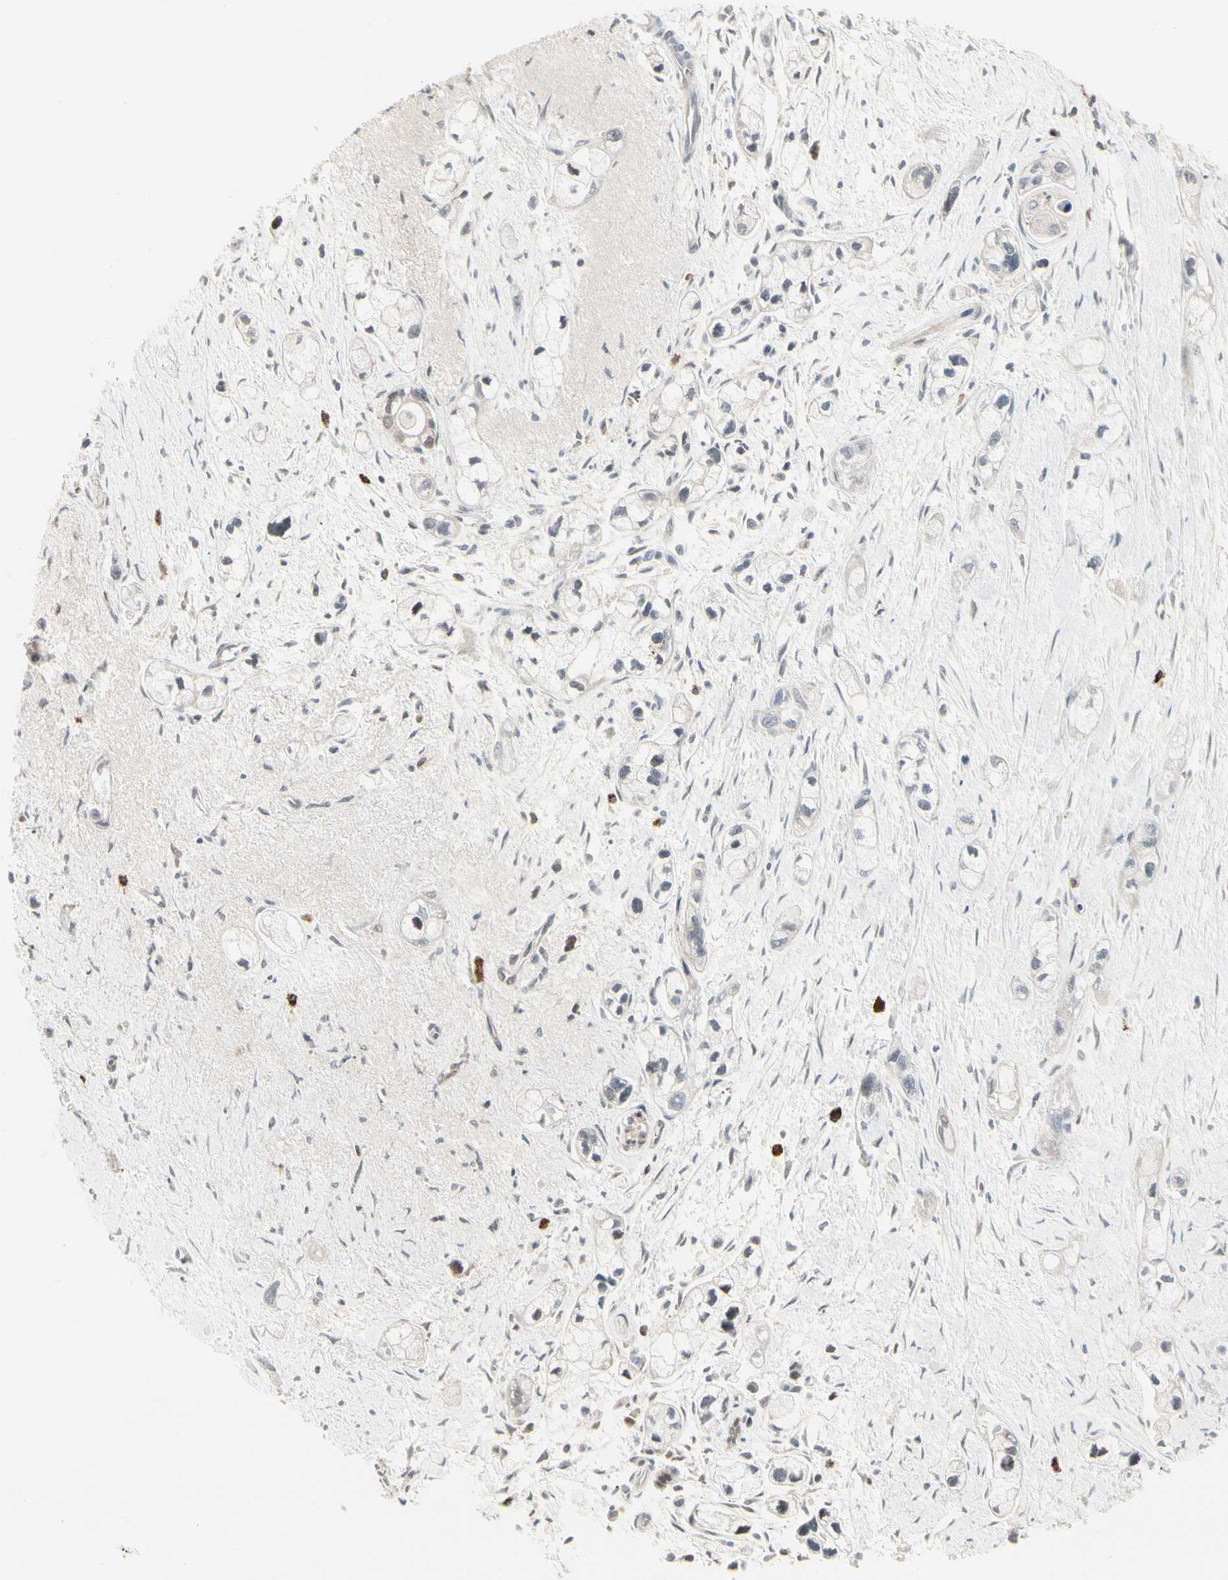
{"staining": {"intensity": "negative", "quantity": "none", "location": "none"}, "tissue": "pancreatic cancer", "cell_type": "Tumor cells", "image_type": "cancer", "snomed": [{"axis": "morphology", "description": "Adenocarcinoma, NOS"}, {"axis": "topography", "description": "Pancreas"}], "caption": "Pancreatic cancer stained for a protein using immunohistochemistry (IHC) exhibits no positivity tumor cells.", "gene": "EVC", "patient": {"sex": "male", "age": 74}}